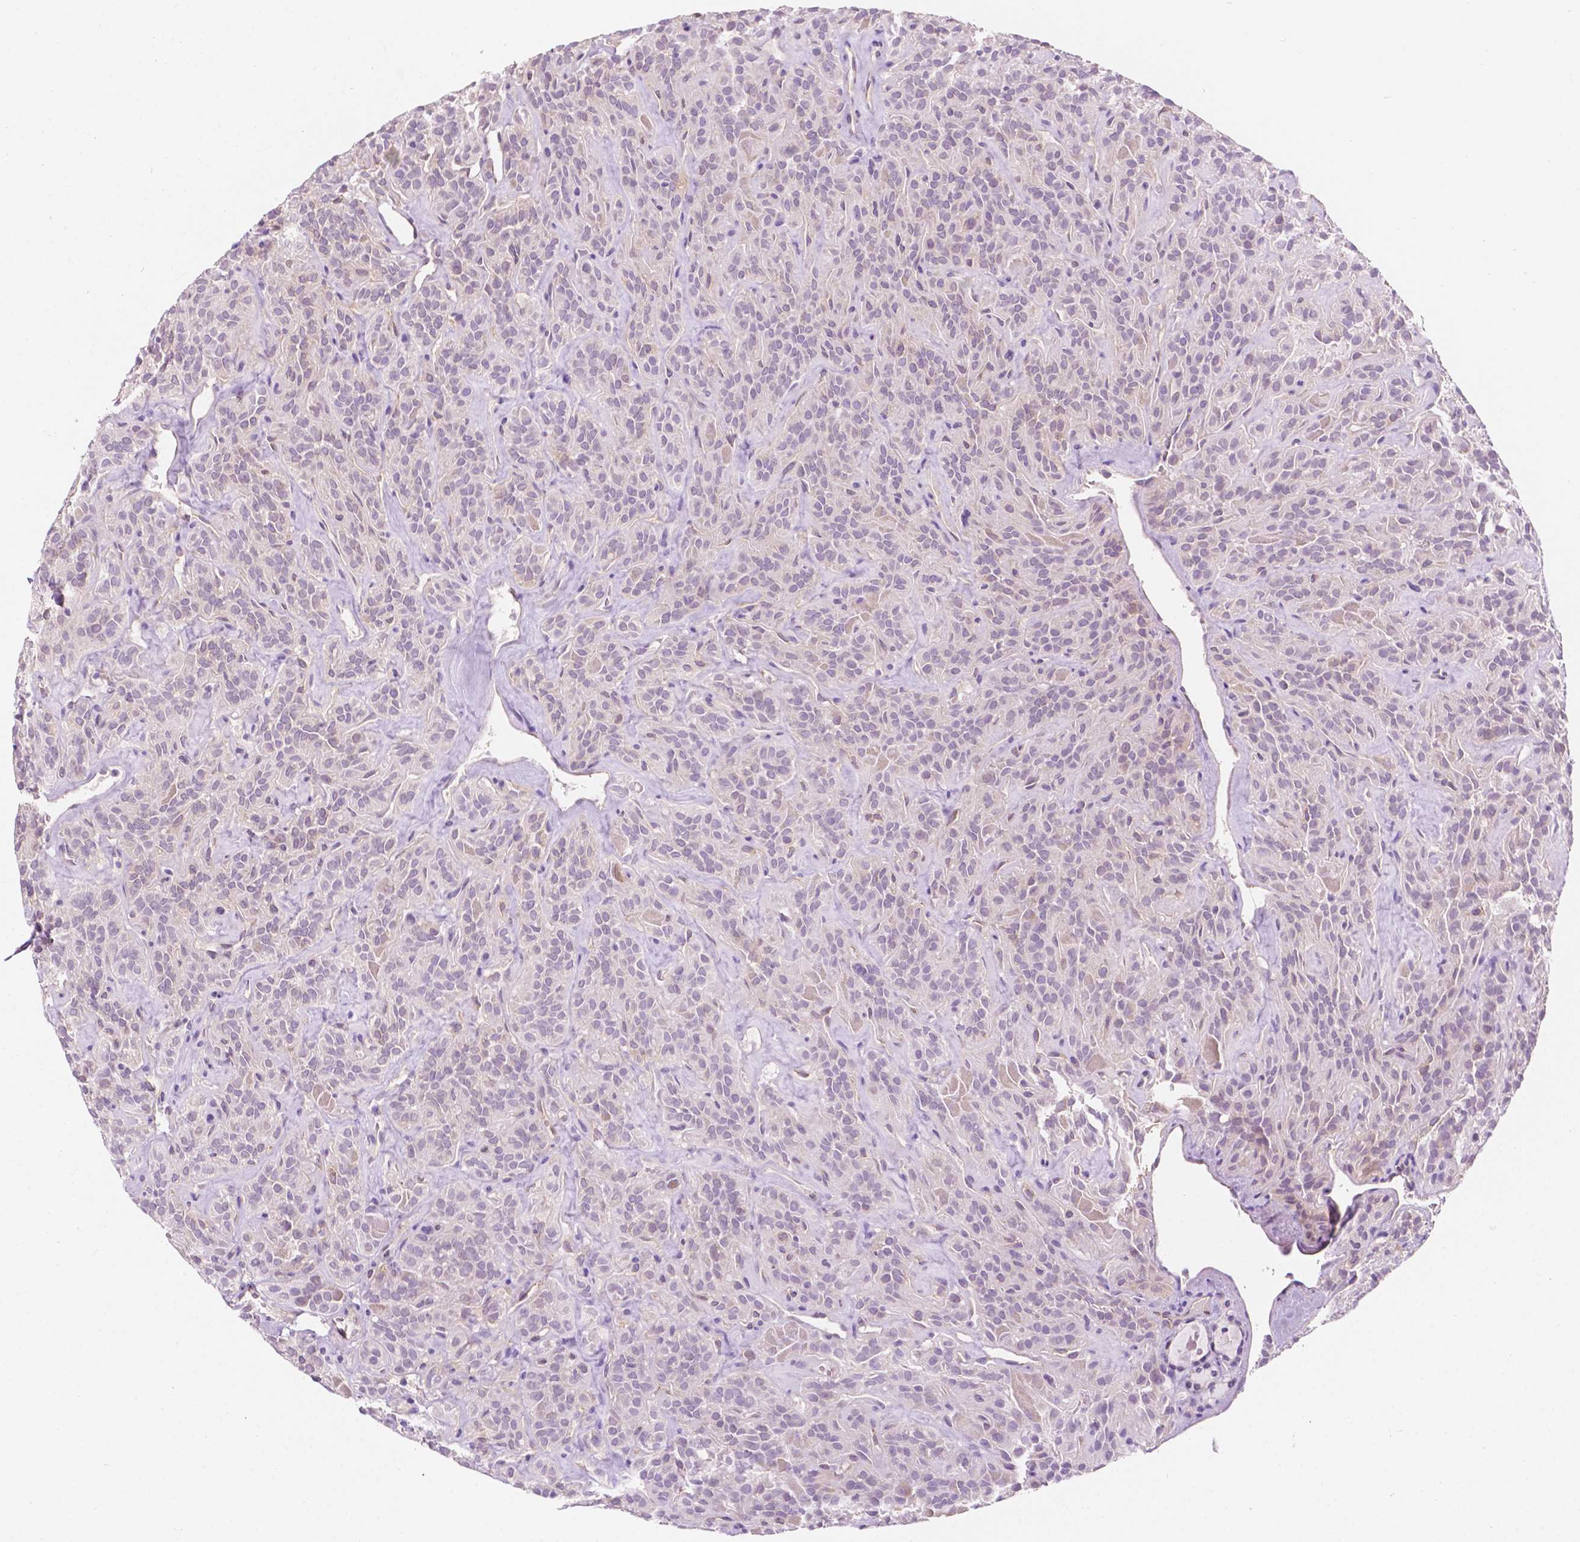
{"staining": {"intensity": "negative", "quantity": "none", "location": "none"}, "tissue": "thyroid cancer", "cell_type": "Tumor cells", "image_type": "cancer", "snomed": [{"axis": "morphology", "description": "Papillary adenocarcinoma, NOS"}, {"axis": "topography", "description": "Thyroid gland"}], "caption": "This is an immunohistochemistry (IHC) histopathology image of thyroid cancer. There is no positivity in tumor cells.", "gene": "NOS1AP", "patient": {"sex": "female", "age": 45}}